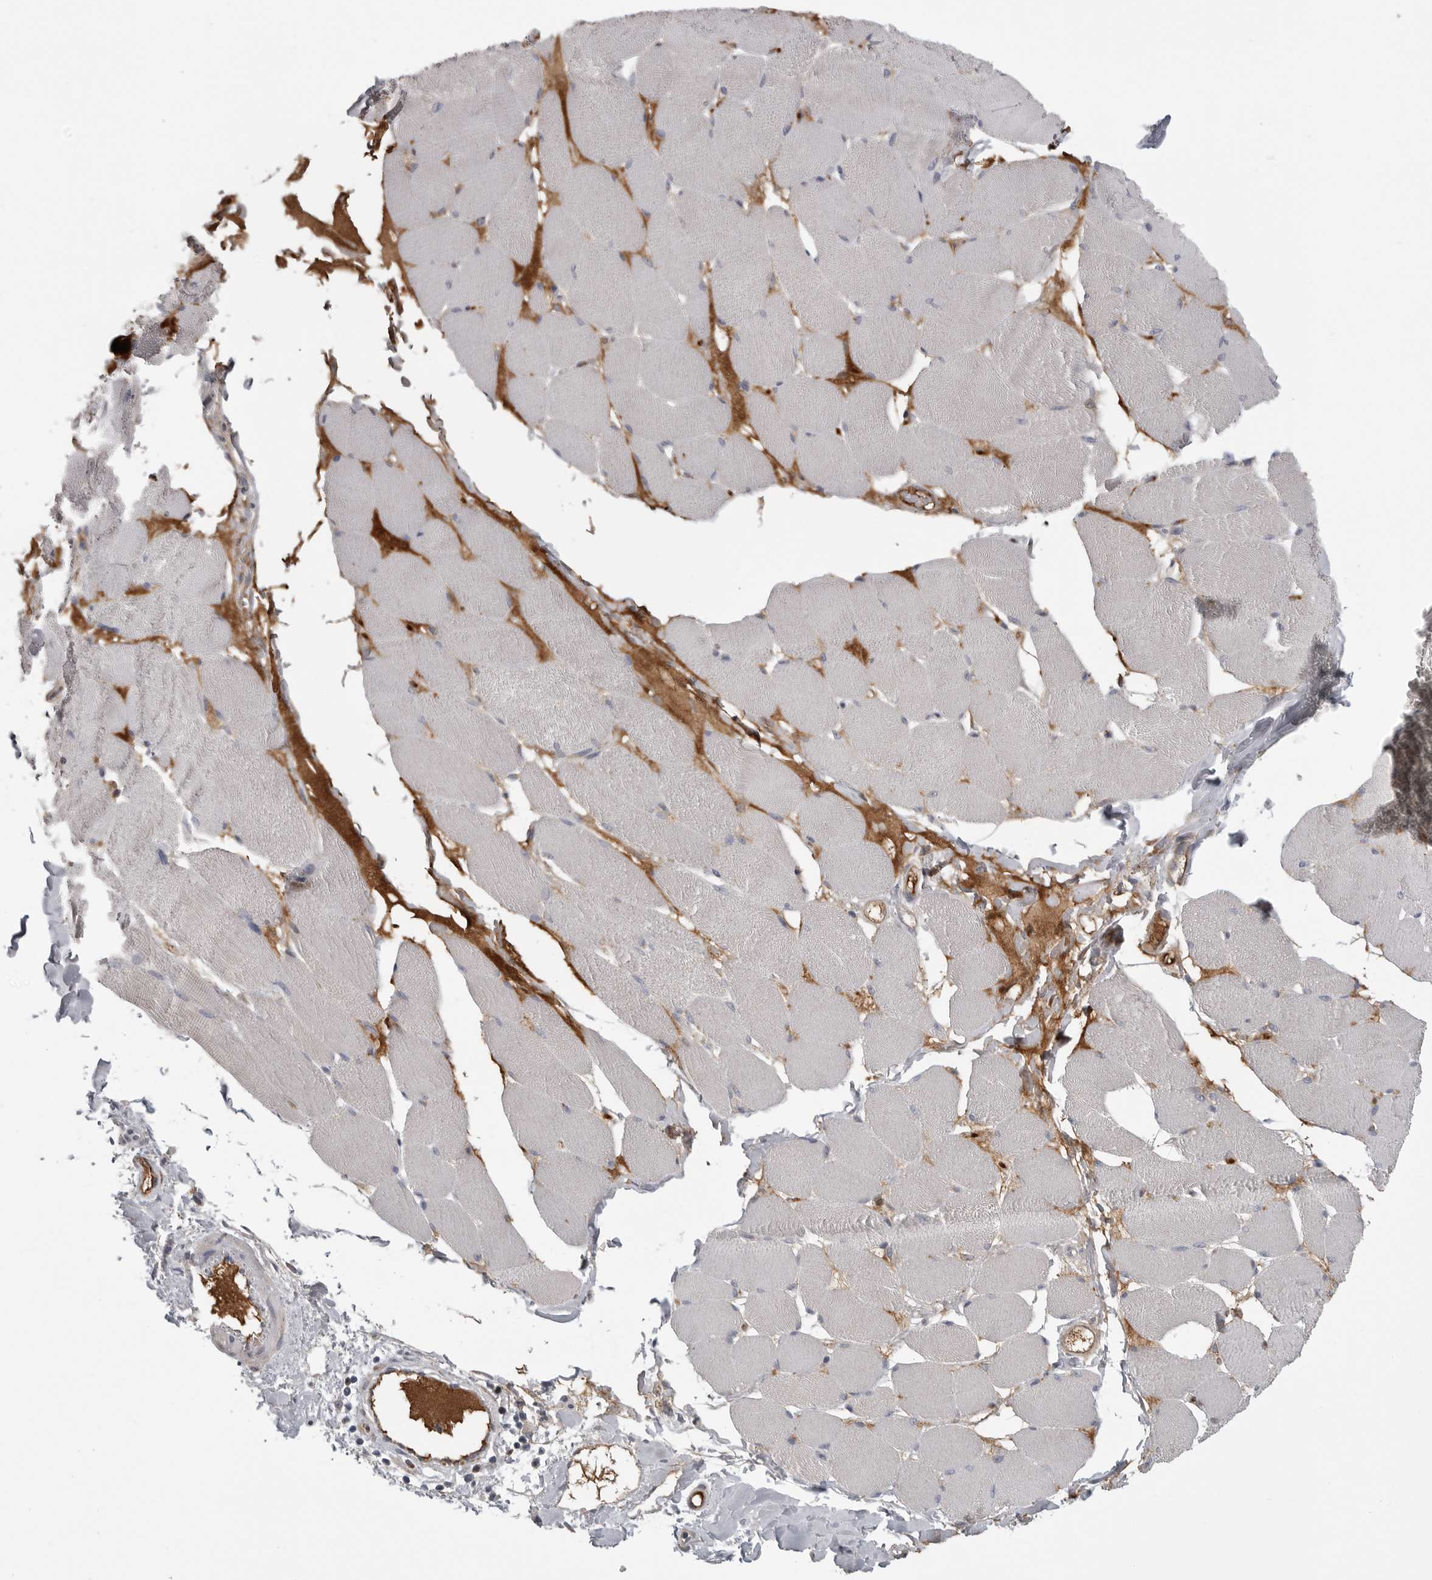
{"staining": {"intensity": "moderate", "quantity": "<25%", "location": "cytoplasmic/membranous"}, "tissue": "skeletal muscle", "cell_type": "Myocytes", "image_type": "normal", "snomed": [{"axis": "morphology", "description": "Normal tissue, NOS"}, {"axis": "topography", "description": "Skin"}, {"axis": "topography", "description": "Skeletal muscle"}], "caption": "Immunohistochemical staining of benign skeletal muscle reveals moderate cytoplasmic/membranous protein staining in about <25% of myocytes.", "gene": "SERPING1", "patient": {"sex": "male", "age": 83}}